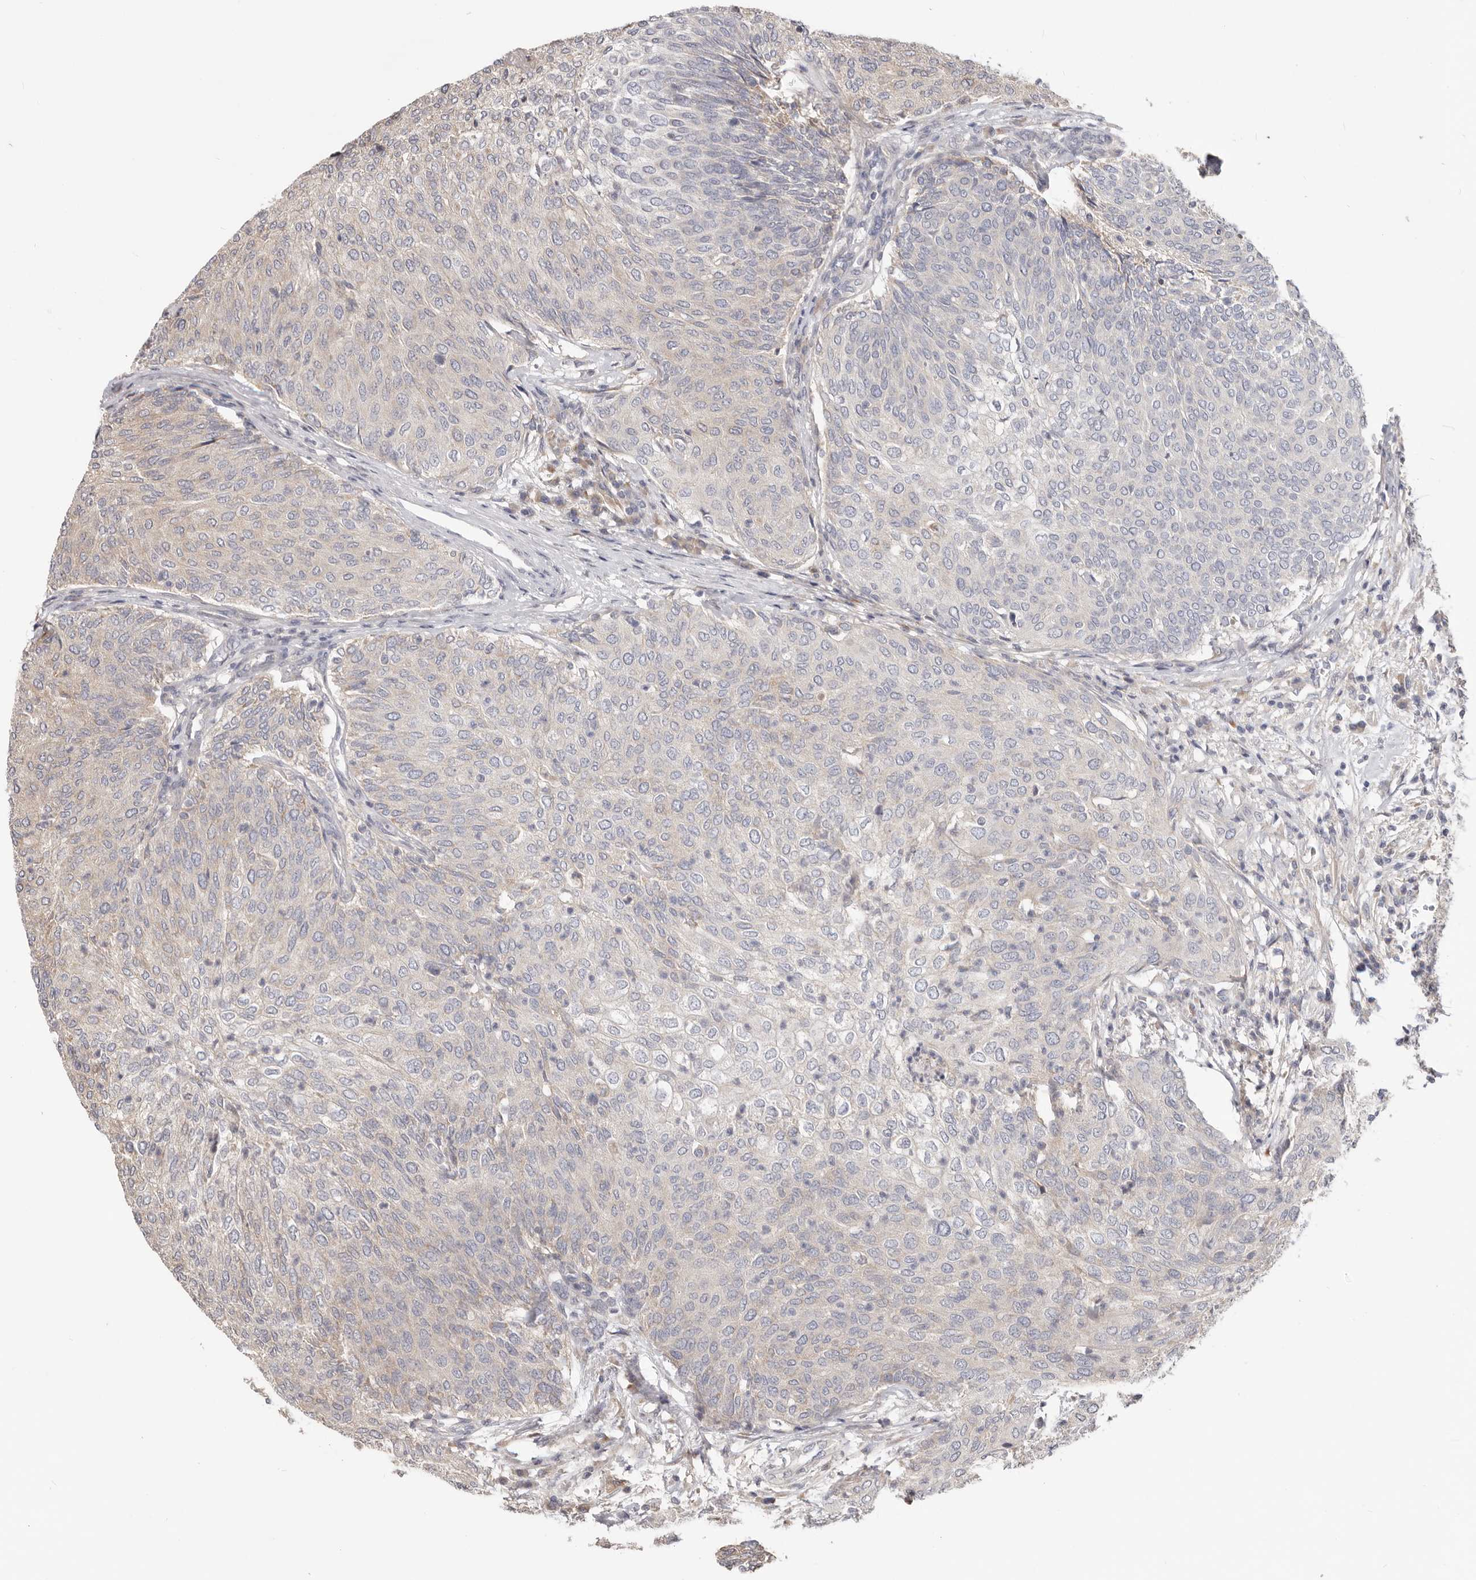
{"staining": {"intensity": "moderate", "quantity": "25%-75%", "location": "cytoplasmic/membranous"}, "tissue": "urothelial cancer", "cell_type": "Tumor cells", "image_type": "cancer", "snomed": [{"axis": "morphology", "description": "Urothelial carcinoma, Low grade"}, {"axis": "topography", "description": "Urinary bladder"}], "caption": "Immunohistochemical staining of urothelial cancer exhibits medium levels of moderate cytoplasmic/membranous protein expression in approximately 25%-75% of tumor cells.", "gene": "LRP6", "patient": {"sex": "female", "age": 79}}